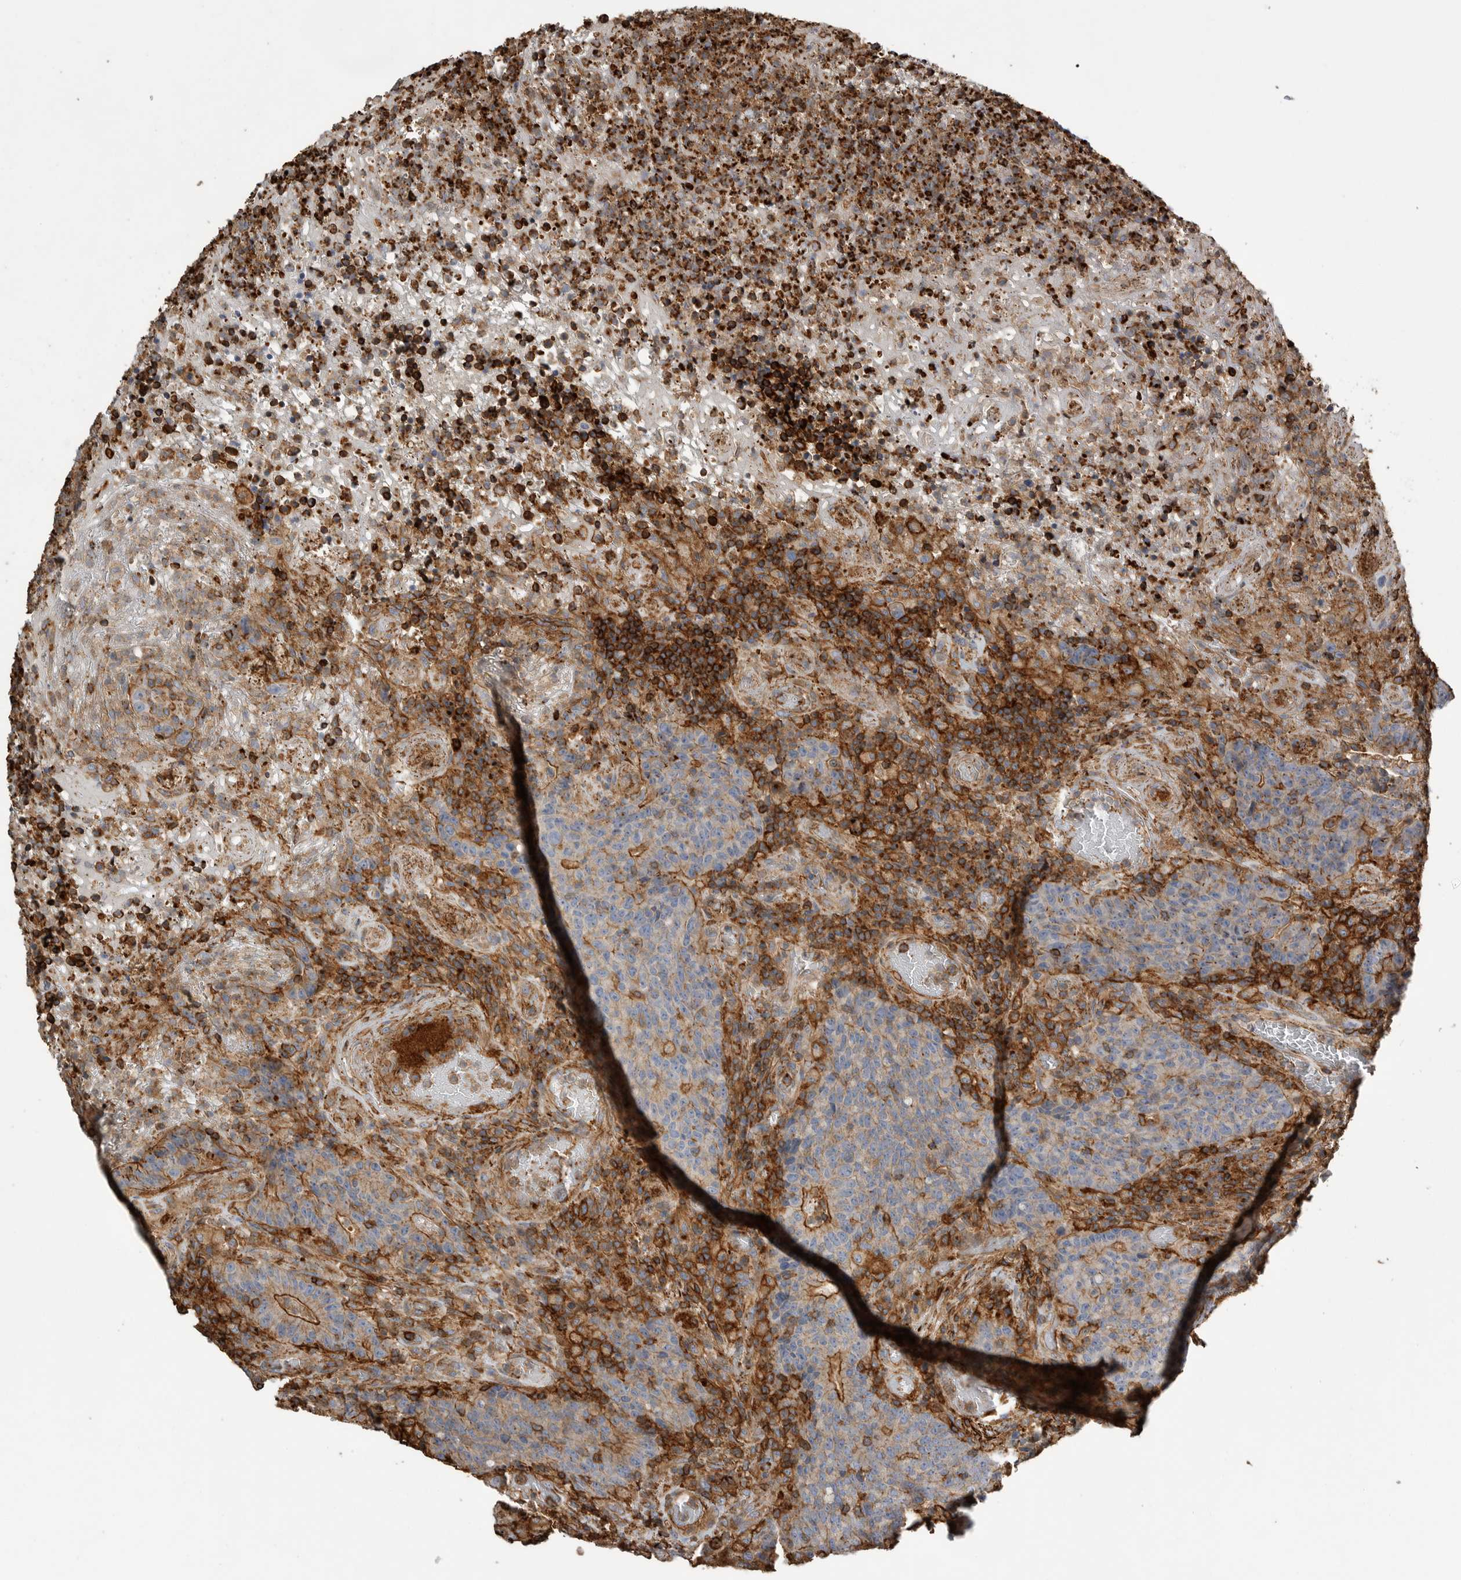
{"staining": {"intensity": "moderate", "quantity": "<25%", "location": "cytoplasmic/membranous"}, "tissue": "colorectal cancer", "cell_type": "Tumor cells", "image_type": "cancer", "snomed": [{"axis": "morphology", "description": "Adenocarcinoma, NOS"}, {"axis": "topography", "description": "Colon"}], "caption": "A brown stain labels moderate cytoplasmic/membranous positivity of a protein in human colorectal cancer tumor cells.", "gene": "GPER1", "patient": {"sex": "female", "age": 75}}